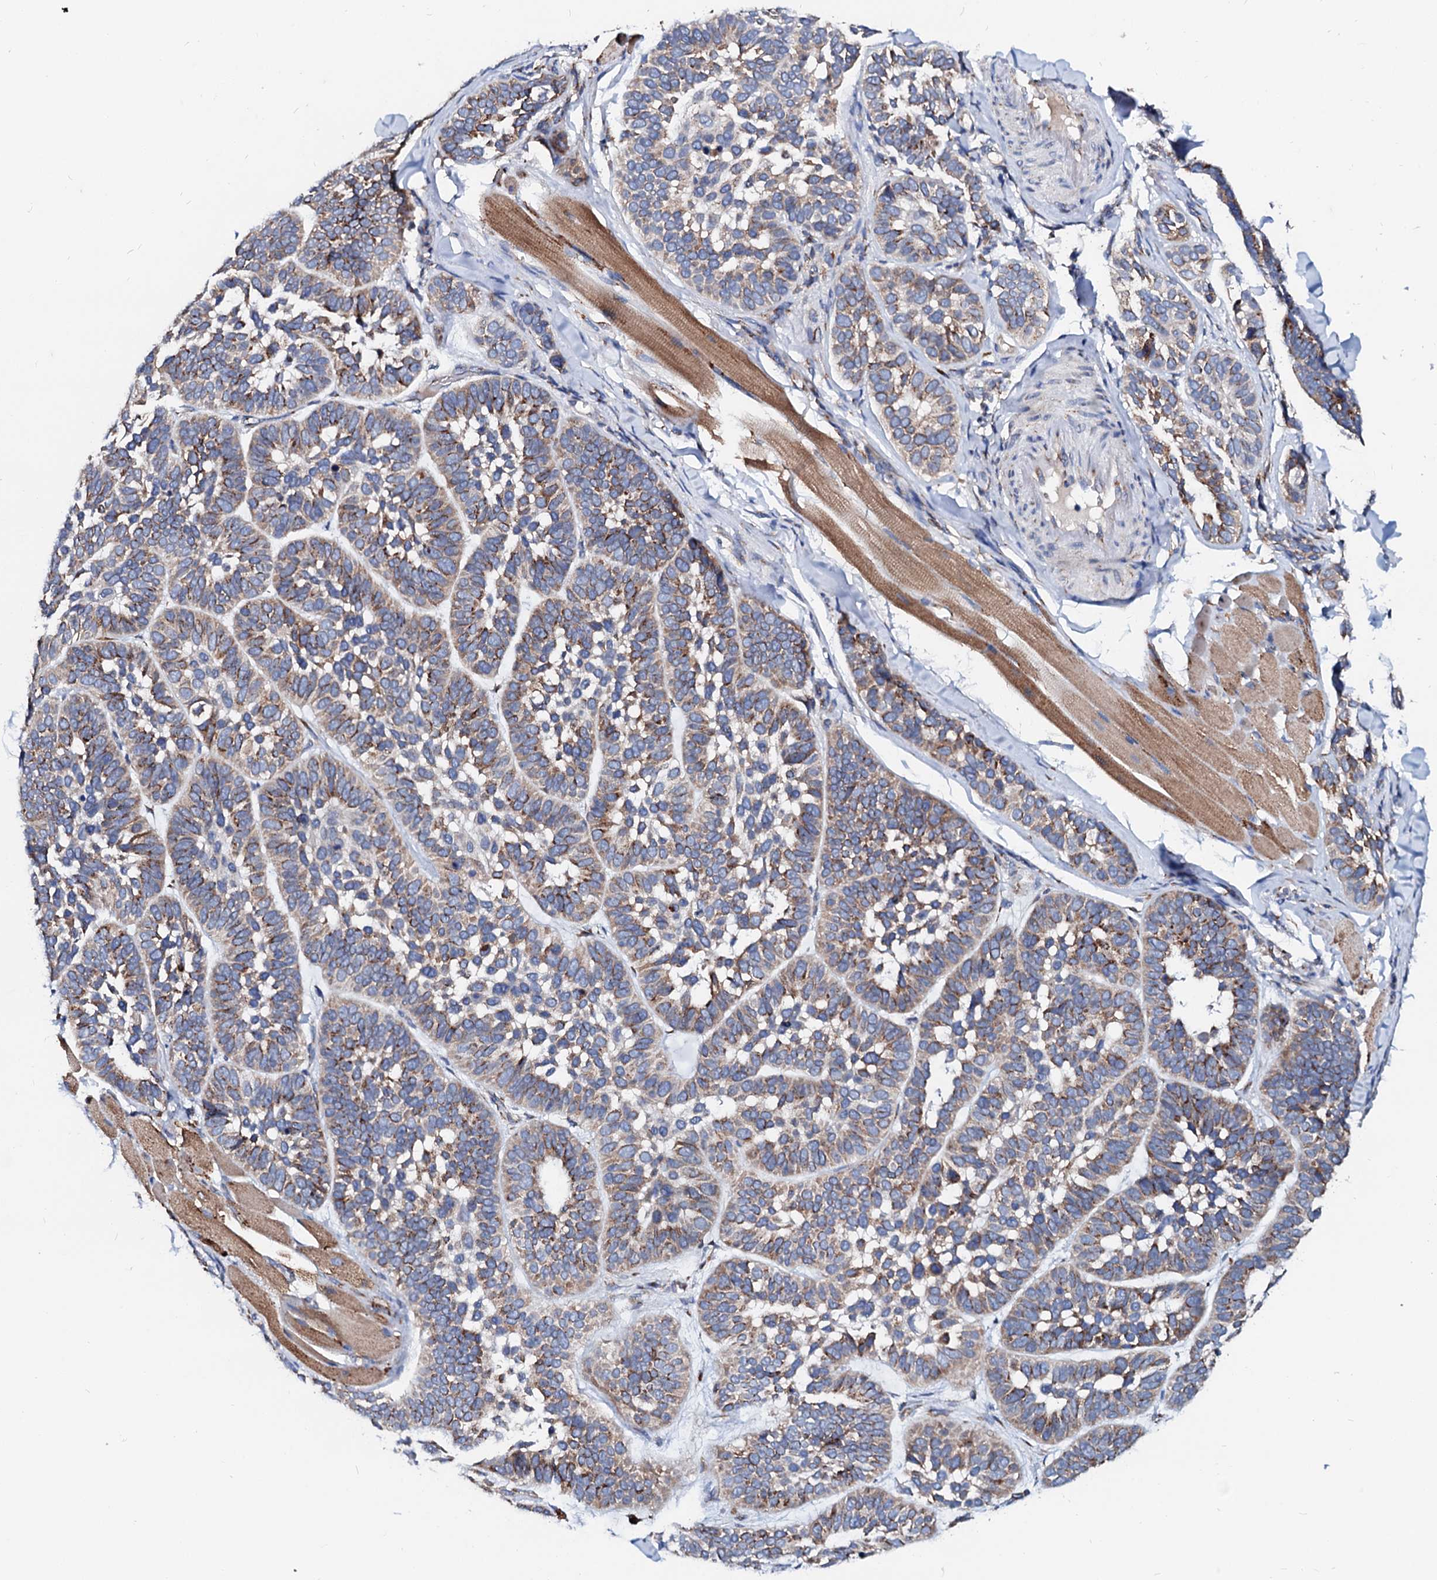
{"staining": {"intensity": "moderate", "quantity": "25%-75%", "location": "cytoplasmic/membranous"}, "tissue": "skin cancer", "cell_type": "Tumor cells", "image_type": "cancer", "snomed": [{"axis": "morphology", "description": "Basal cell carcinoma"}, {"axis": "topography", "description": "Skin"}], "caption": "This micrograph displays immunohistochemistry staining of skin cancer, with medium moderate cytoplasmic/membranous staining in about 25%-75% of tumor cells.", "gene": "LMAN1", "patient": {"sex": "male", "age": 62}}